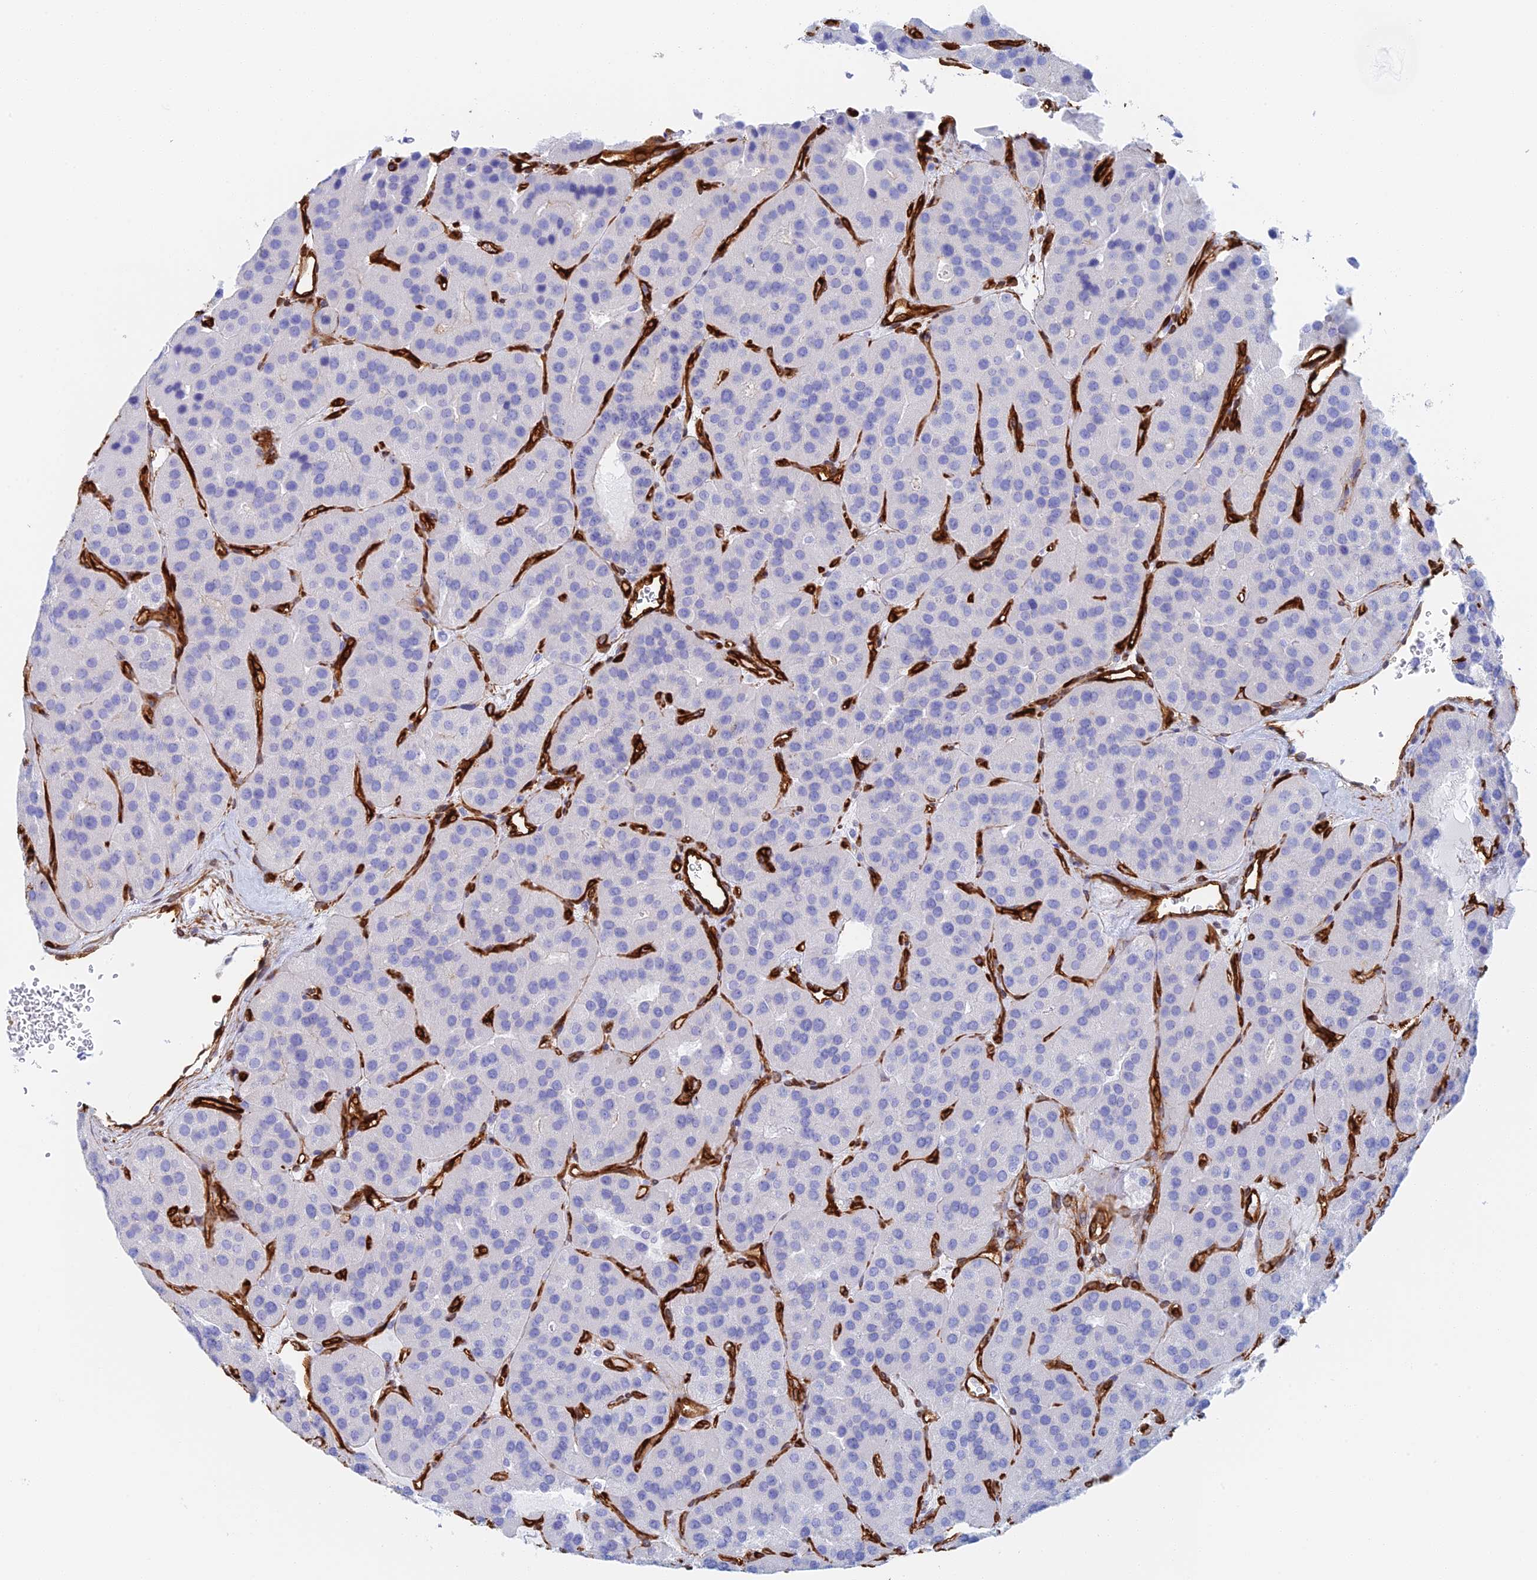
{"staining": {"intensity": "negative", "quantity": "none", "location": "none"}, "tissue": "parathyroid gland", "cell_type": "Glandular cells", "image_type": "normal", "snomed": [{"axis": "morphology", "description": "Normal tissue, NOS"}, {"axis": "morphology", "description": "Adenoma, NOS"}, {"axis": "topography", "description": "Parathyroid gland"}], "caption": "This is an IHC histopathology image of unremarkable parathyroid gland. There is no expression in glandular cells.", "gene": "CRIP2", "patient": {"sex": "female", "age": 86}}